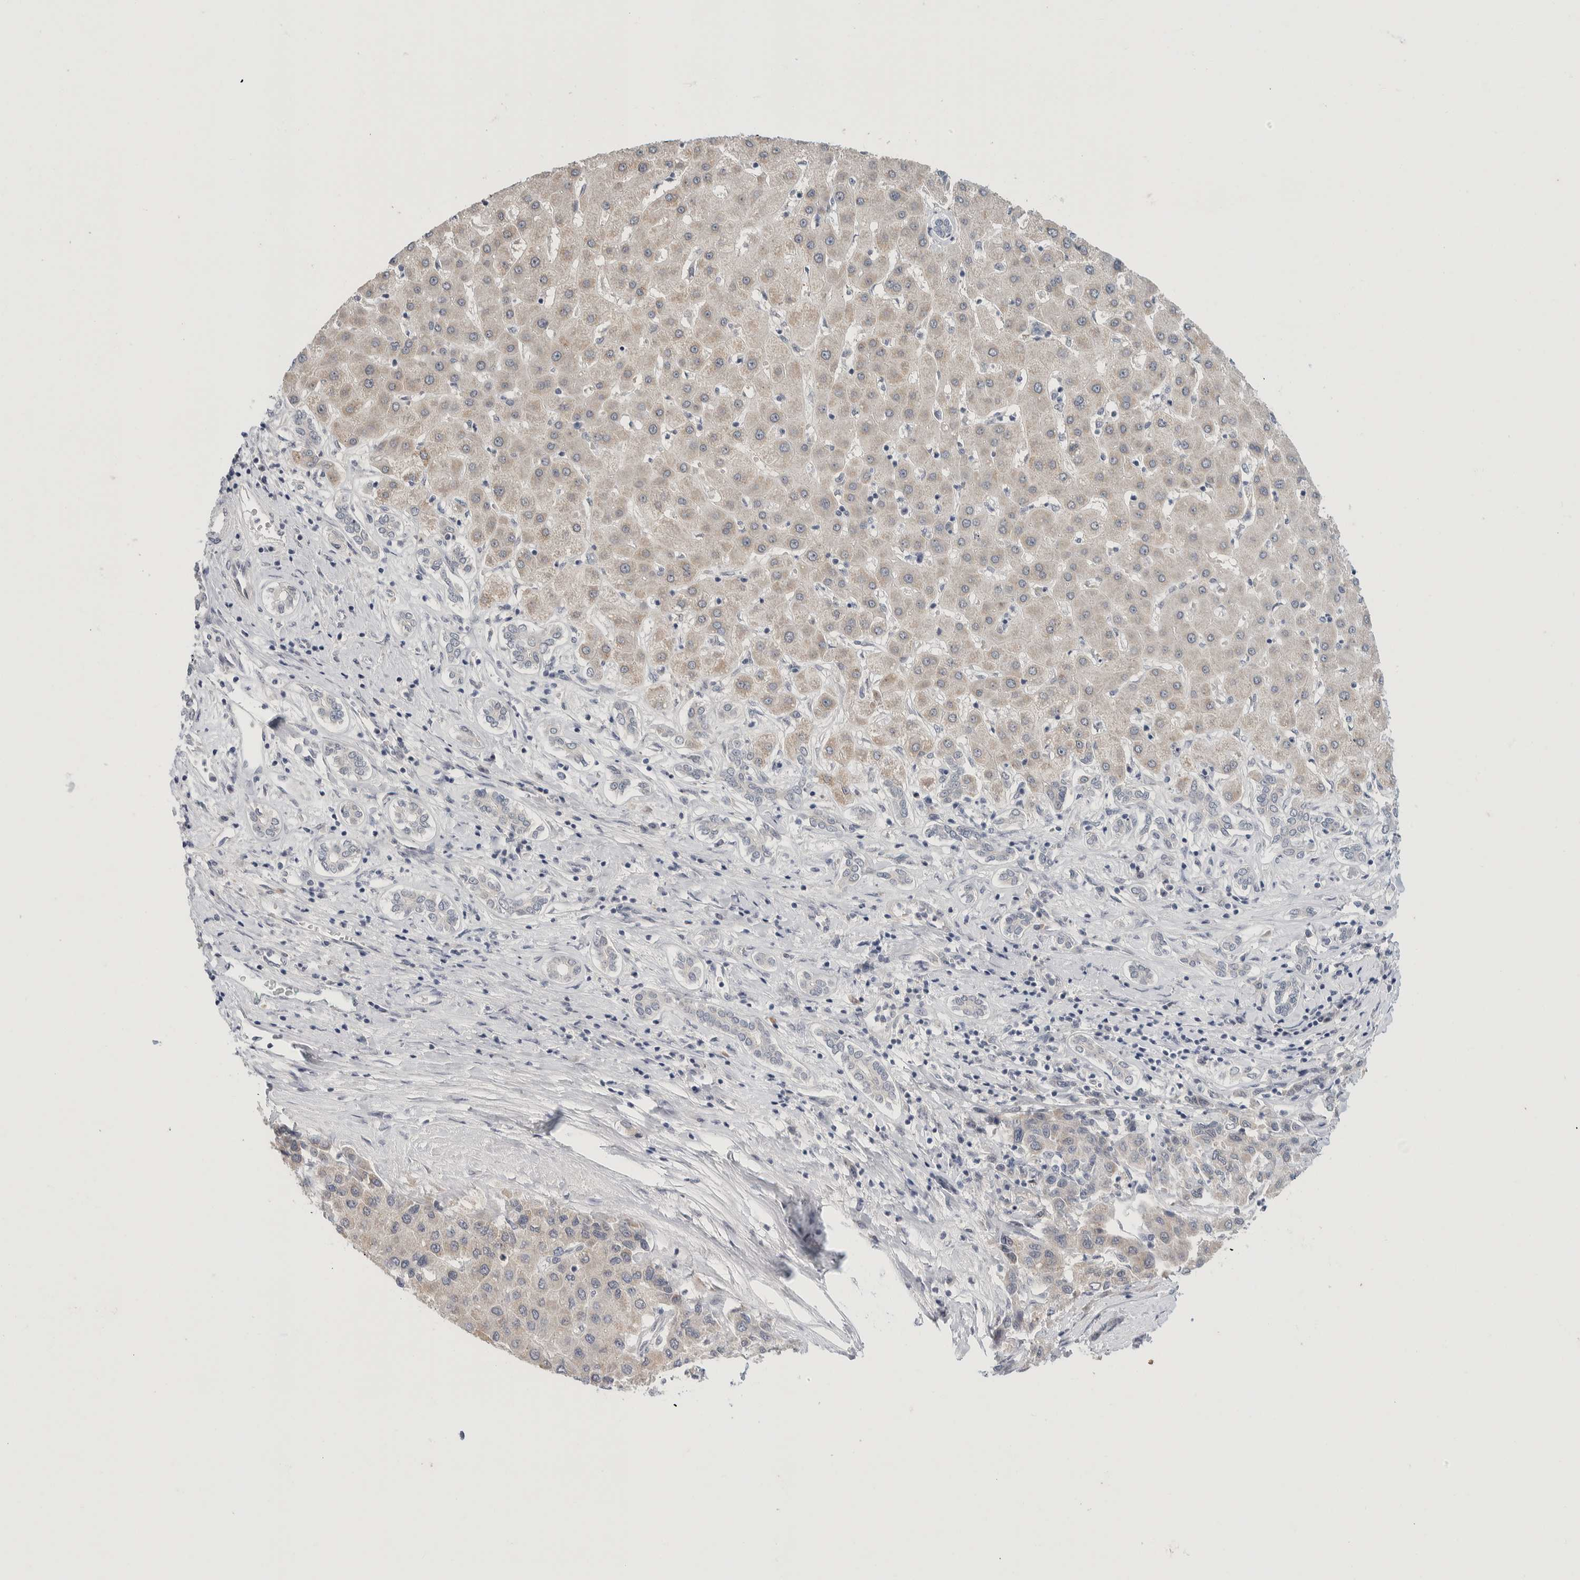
{"staining": {"intensity": "weak", "quantity": "<25%", "location": "cytoplasmic/membranous"}, "tissue": "liver cancer", "cell_type": "Tumor cells", "image_type": "cancer", "snomed": [{"axis": "morphology", "description": "Carcinoma, Hepatocellular, NOS"}, {"axis": "topography", "description": "Liver"}], "caption": "DAB immunohistochemical staining of hepatocellular carcinoma (liver) exhibits no significant staining in tumor cells.", "gene": "CRAT", "patient": {"sex": "male", "age": 65}}